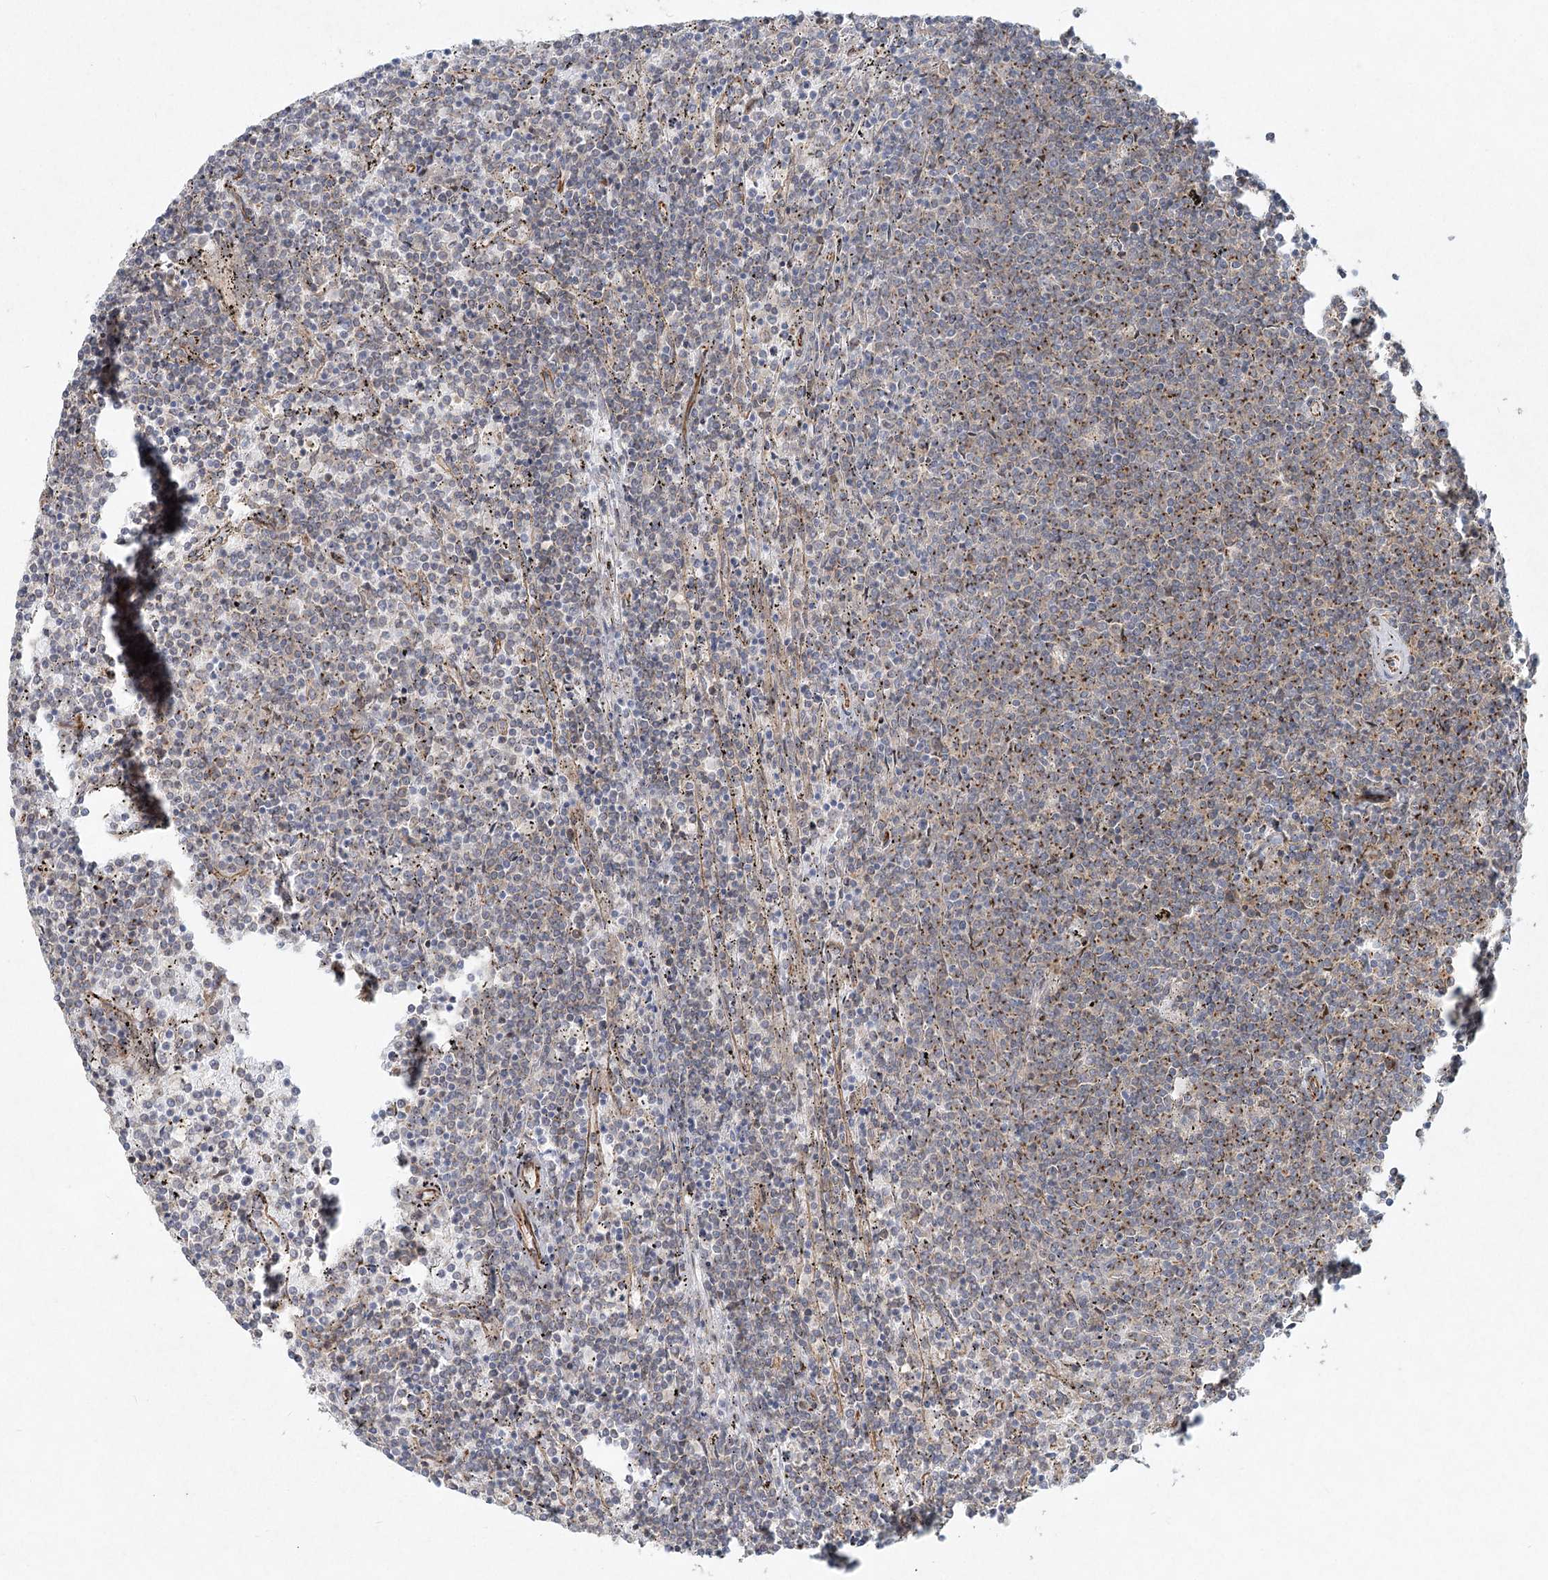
{"staining": {"intensity": "moderate", "quantity": "25%-75%", "location": "cytoplasmic/membranous"}, "tissue": "lymphoma", "cell_type": "Tumor cells", "image_type": "cancer", "snomed": [{"axis": "morphology", "description": "Malignant lymphoma, non-Hodgkin's type, Low grade"}, {"axis": "topography", "description": "Spleen"}], "caption": "Immunohistochemistry photomicrograph of neoplastic tissue: lymphoma stained using IHC shows medium levels of moderate protein expression localized specifically in the cytoplasmic/membranous of tumor cells, appearing as a cytoplasmic/membranous brown color.", "gene": "LRP2BP", "patient": {"sex": "female", "age": 50}}